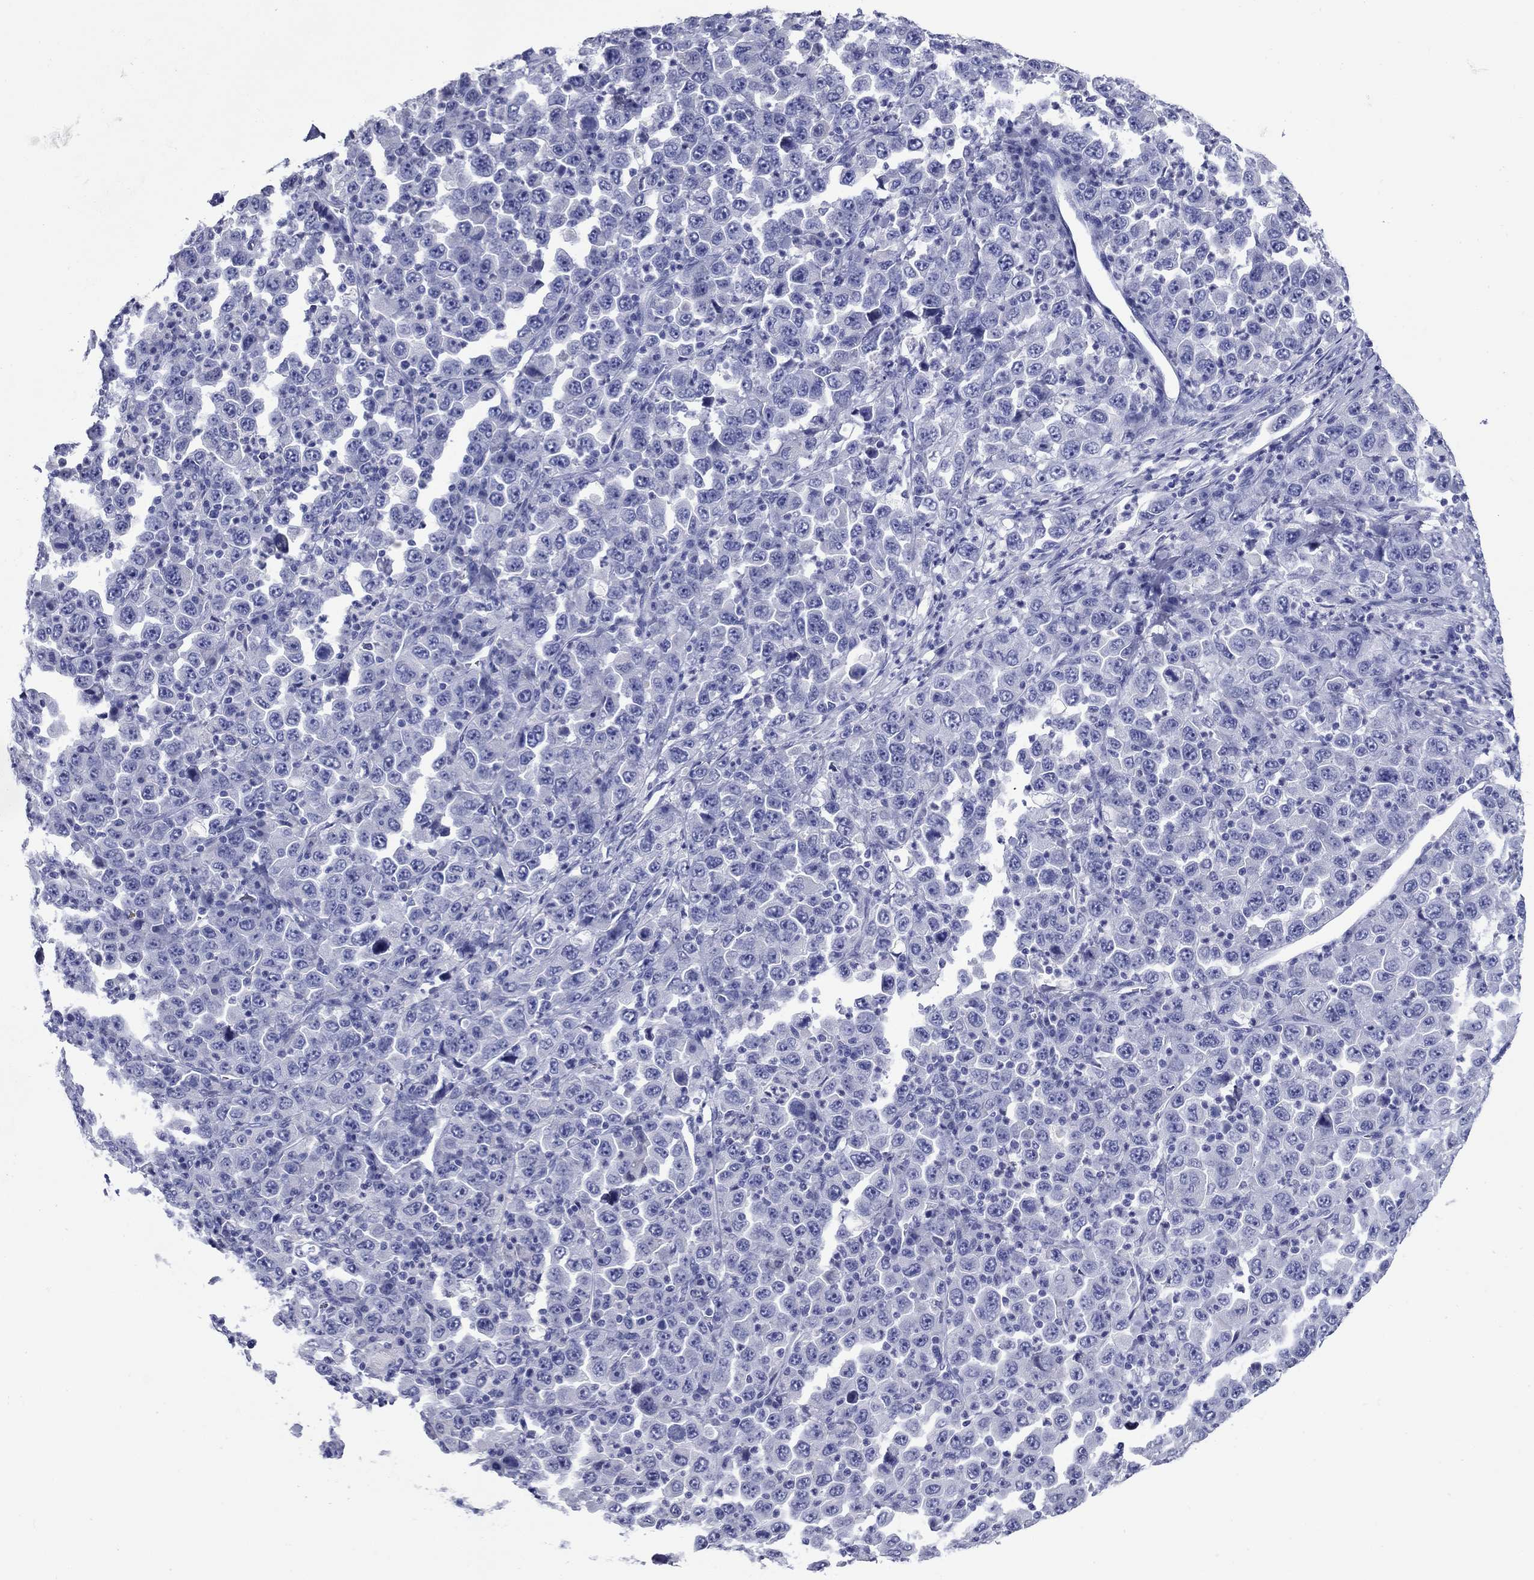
{"staining": {"intensity": "negative", "quantity": "none", "location": "none"}, "tissue": "stomach cancer", "cell_type": "Tumor cells", "image_type": "cancer", "snomed": [{"axis": "morphology", "description": "Normal tissue, NOS"}, {"axis": "morphology", "description": "Adenocarcinoma, NOS"}, {"axis": "topography", "description": "Stomach, upper"}, {"axis": "topography", "description": "Stomach"}], "caption": "Adenocarcinoma (stomach) was stained to show a protein in brown. There is no significant expression in tumor cells.", "gene": "GIP", "patient": {"sex": "male", "age": 59}}